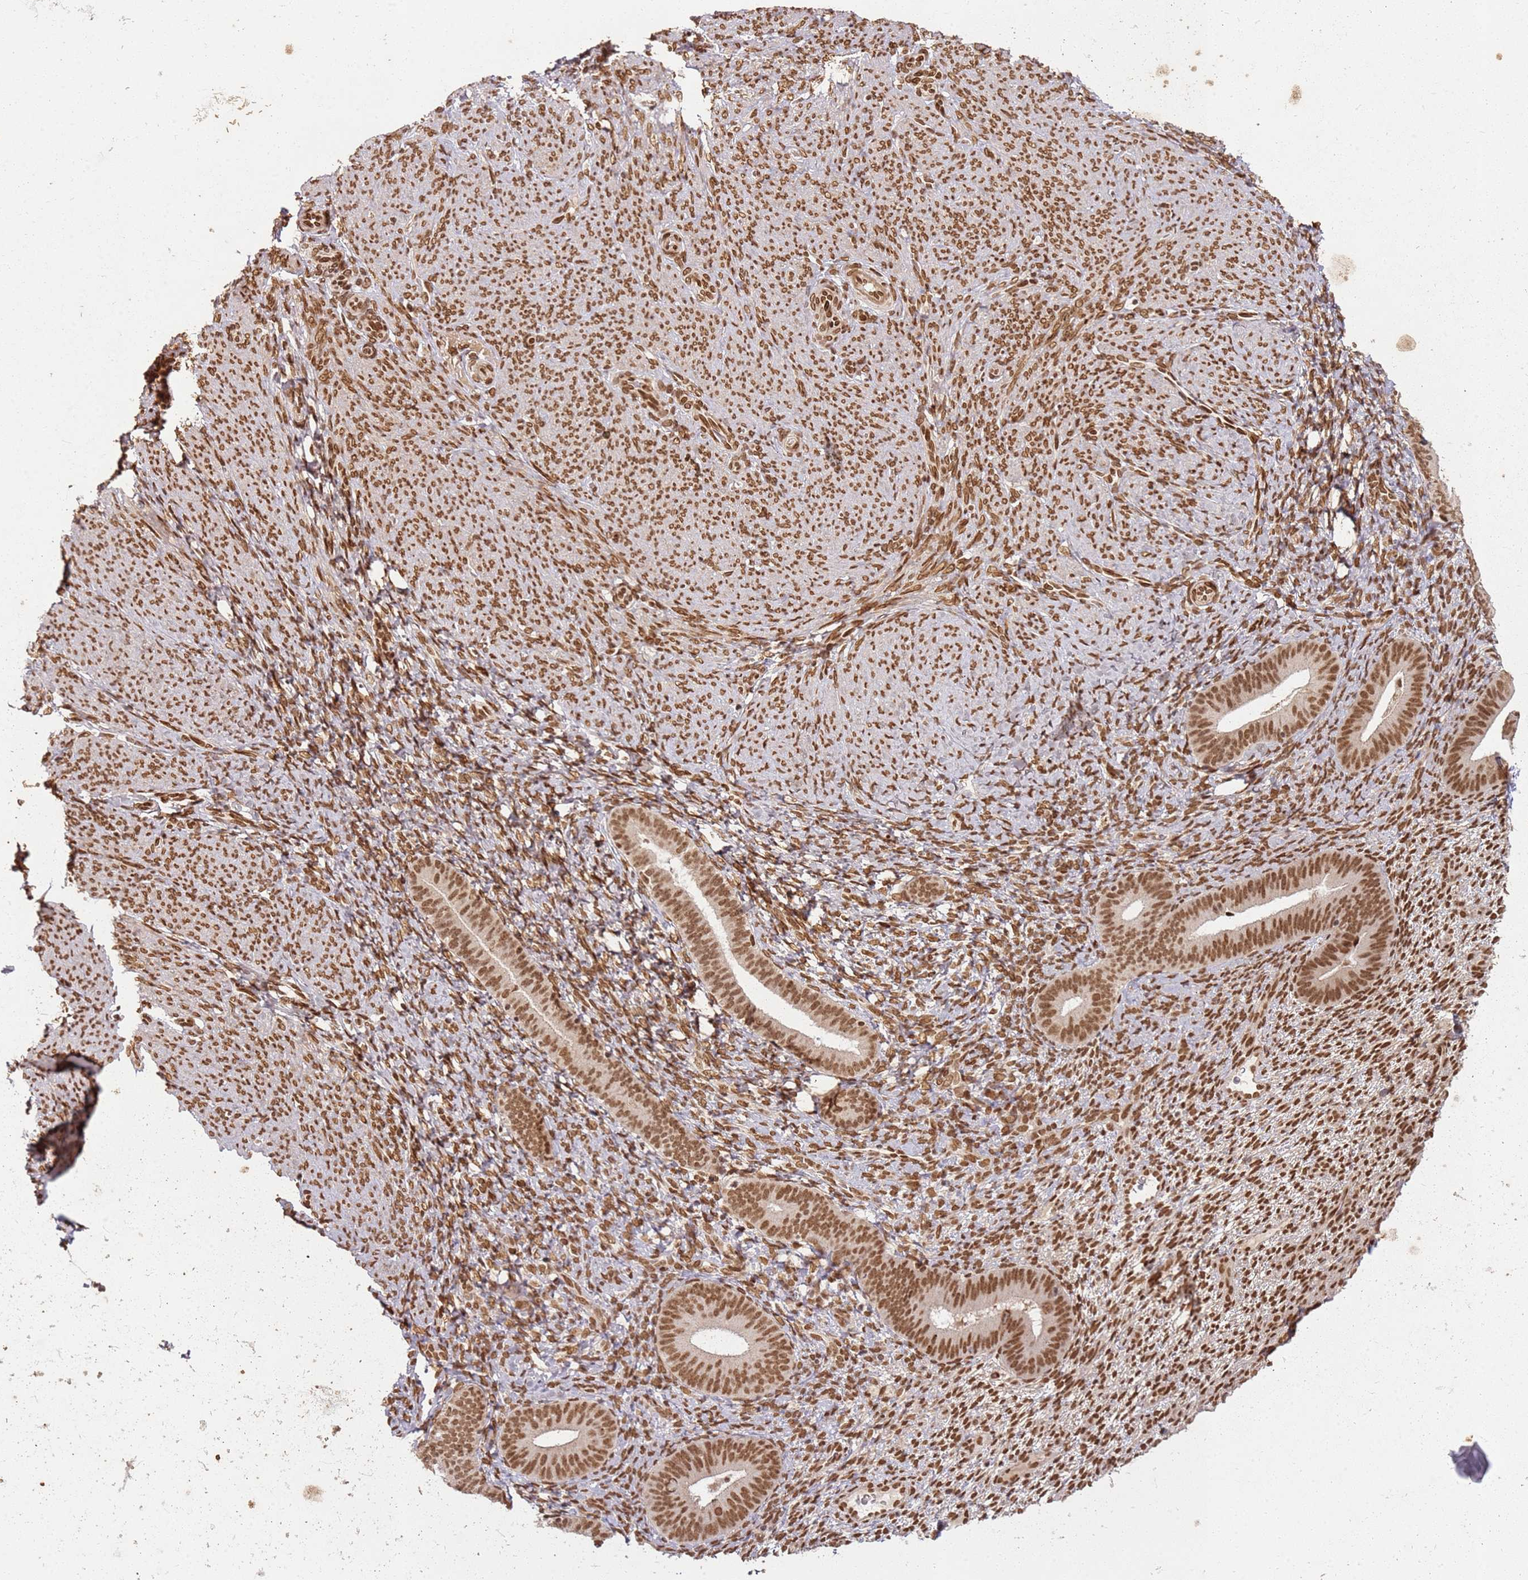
{"staining": {"intensity": "moderate", "quantity": ">75%", "location": "nuclear"}, "tissue": "endometrium", "cell_type": "Cells in endometrial stroma", "image_type": "normal", "snomed": [{"axis": "morphology", "description": "Normal tissue, NOS"}, {"axis": "topography", "description": "Endometrium"}], "caption": "A photomicrograph of endometrium stained for a protein demonstrates moderate nuclear brown staining in cells in endometrial stroma. (brown staining indicates protein expression, while blue staining denotes nuclei).", "gene": "TENT4A", "patient": {"sex": "female", "age": 65}}